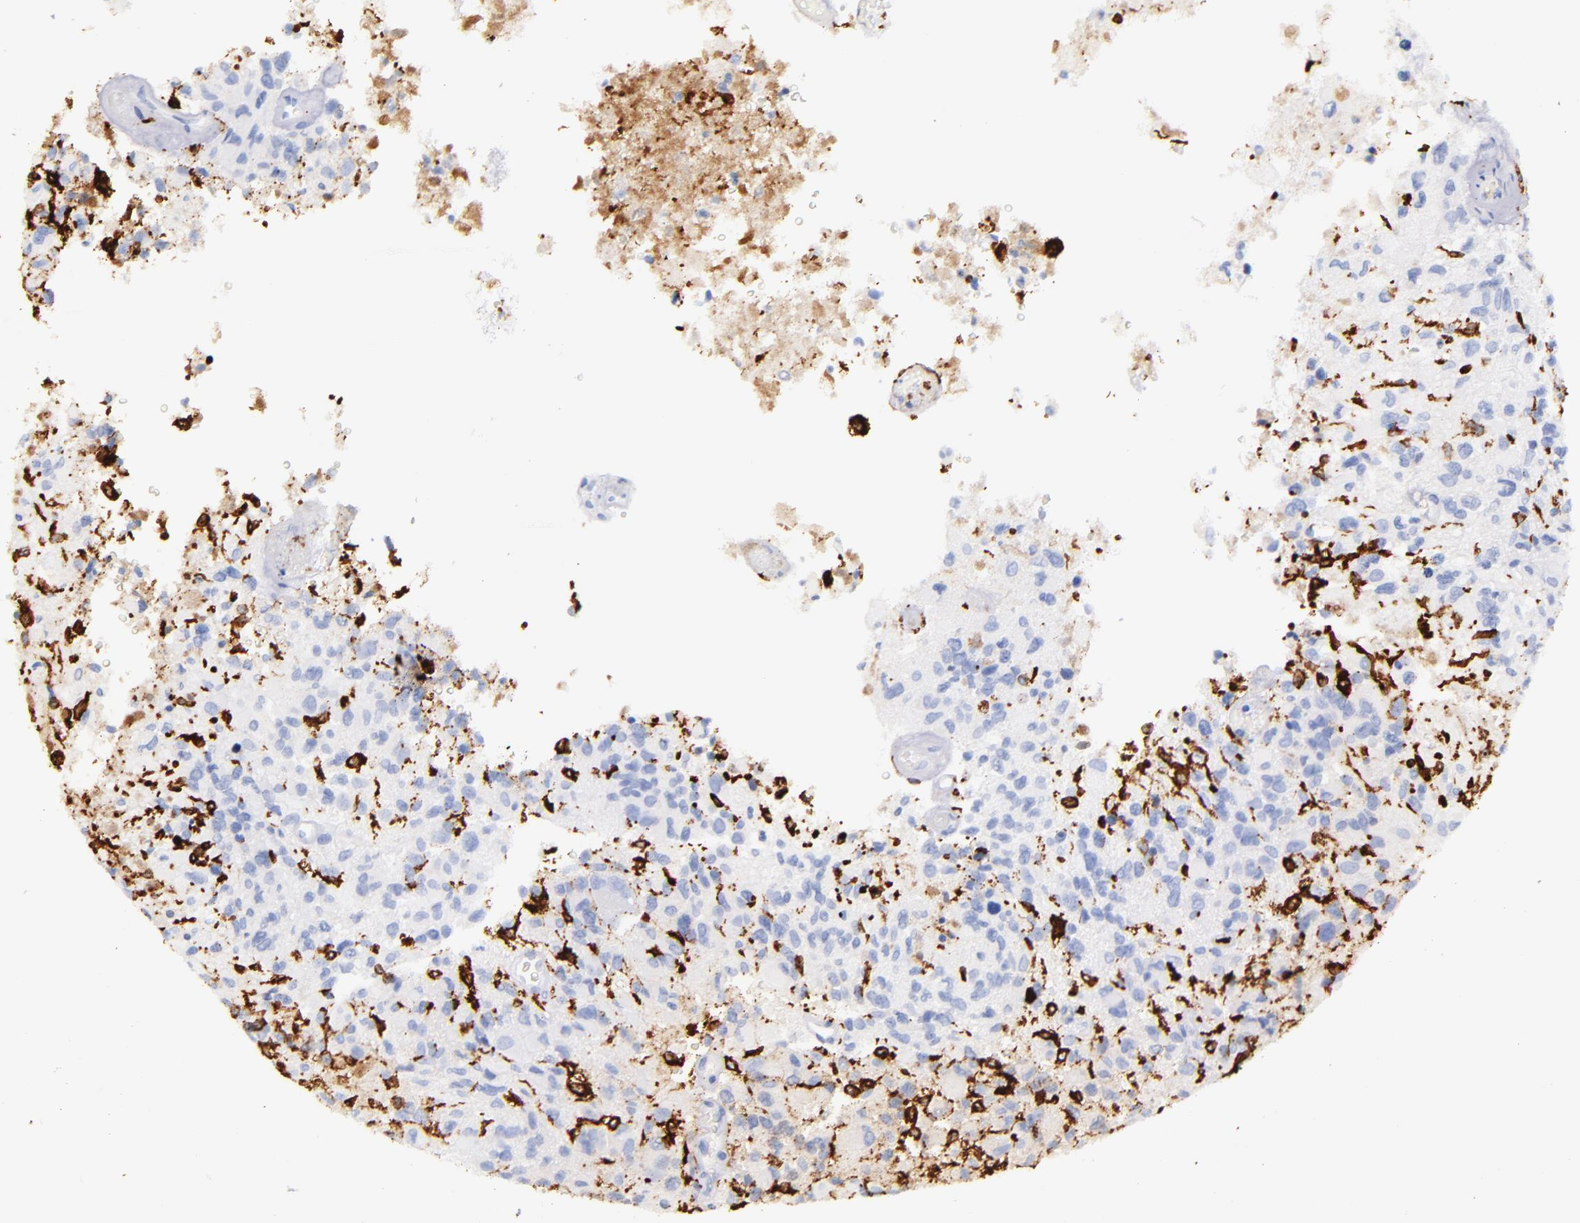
{"staining": {"intensity": "negative", "quantity": "none", "location": "none"}, "tissue": "glioma", "cell_type": "Tumor cells", "image_type": "cancer", "snomed": [{"axis": "morphology", "description": "Glioma, malignant, High grade"}, {"axis": "topography", "description": "Brain"}], "caption": "High power microscopy micrograph of an immunohistochemistry histopathology image of malignant high-grade glioma, revealing no significant expression in tumor cells.", "gene": "CD163", "patient": {"sex": "male", "age": 69}}